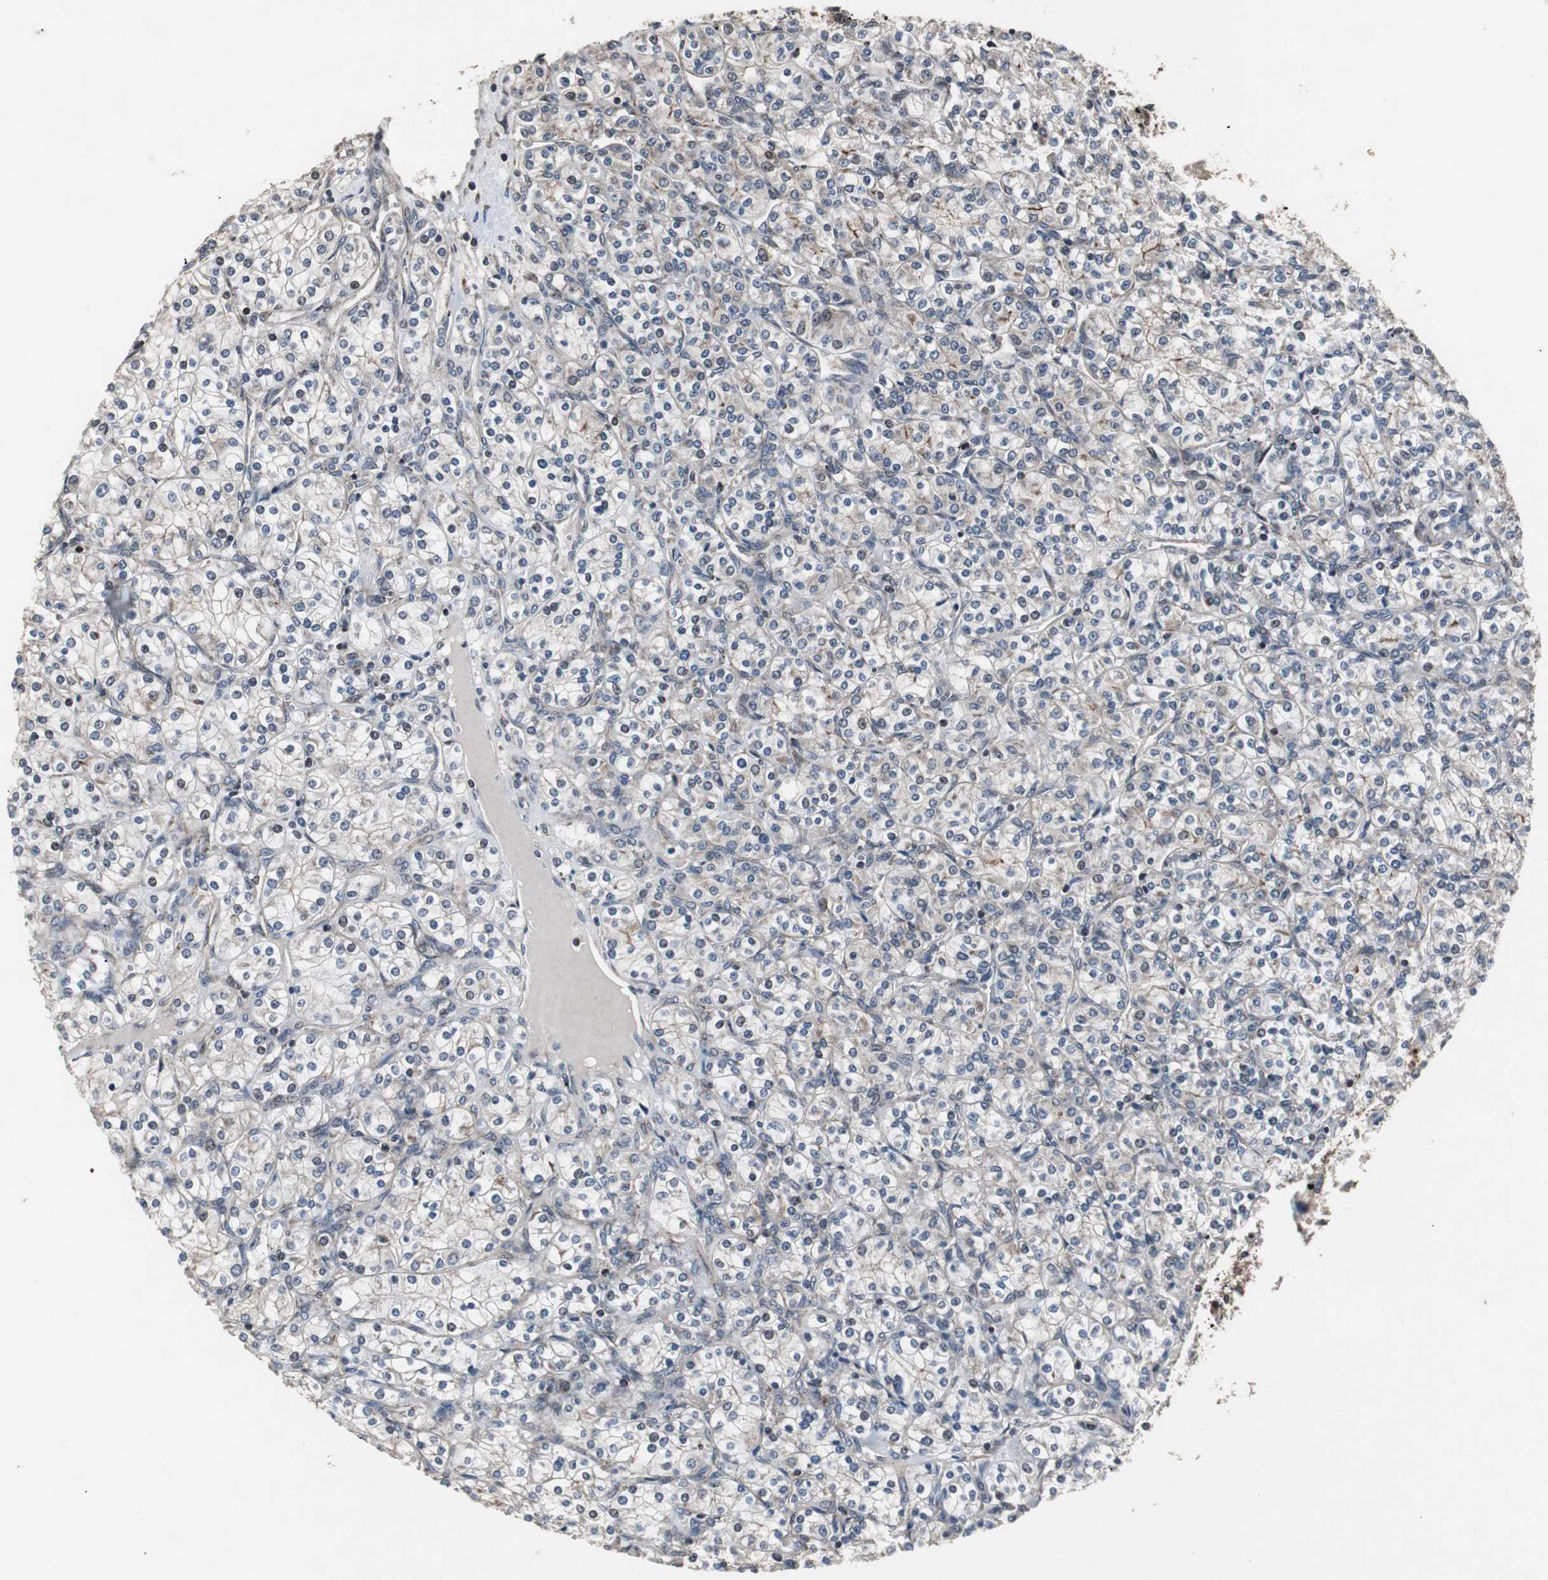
{"staining": {"intensity": "weak", "quantity": "<25%", "location": "cytoplasmic/membranous"}, "tissue": "renal cancer", "cell_type": "Tumor cells", "image_type": "cancer", "snomed": [{"axis": "morphology", "description": "Adenocarcinoma, NOS"}, {"axis": "topography", "description": "Kidney"}], "caption": "A high-resolution image shows immunohistochemistry staining of renal adenocarcinoma, which exhibits no significant positivity in tumor cells.", "gene": "MRPL40", "patient": {"sex": "male", "age": 77}}